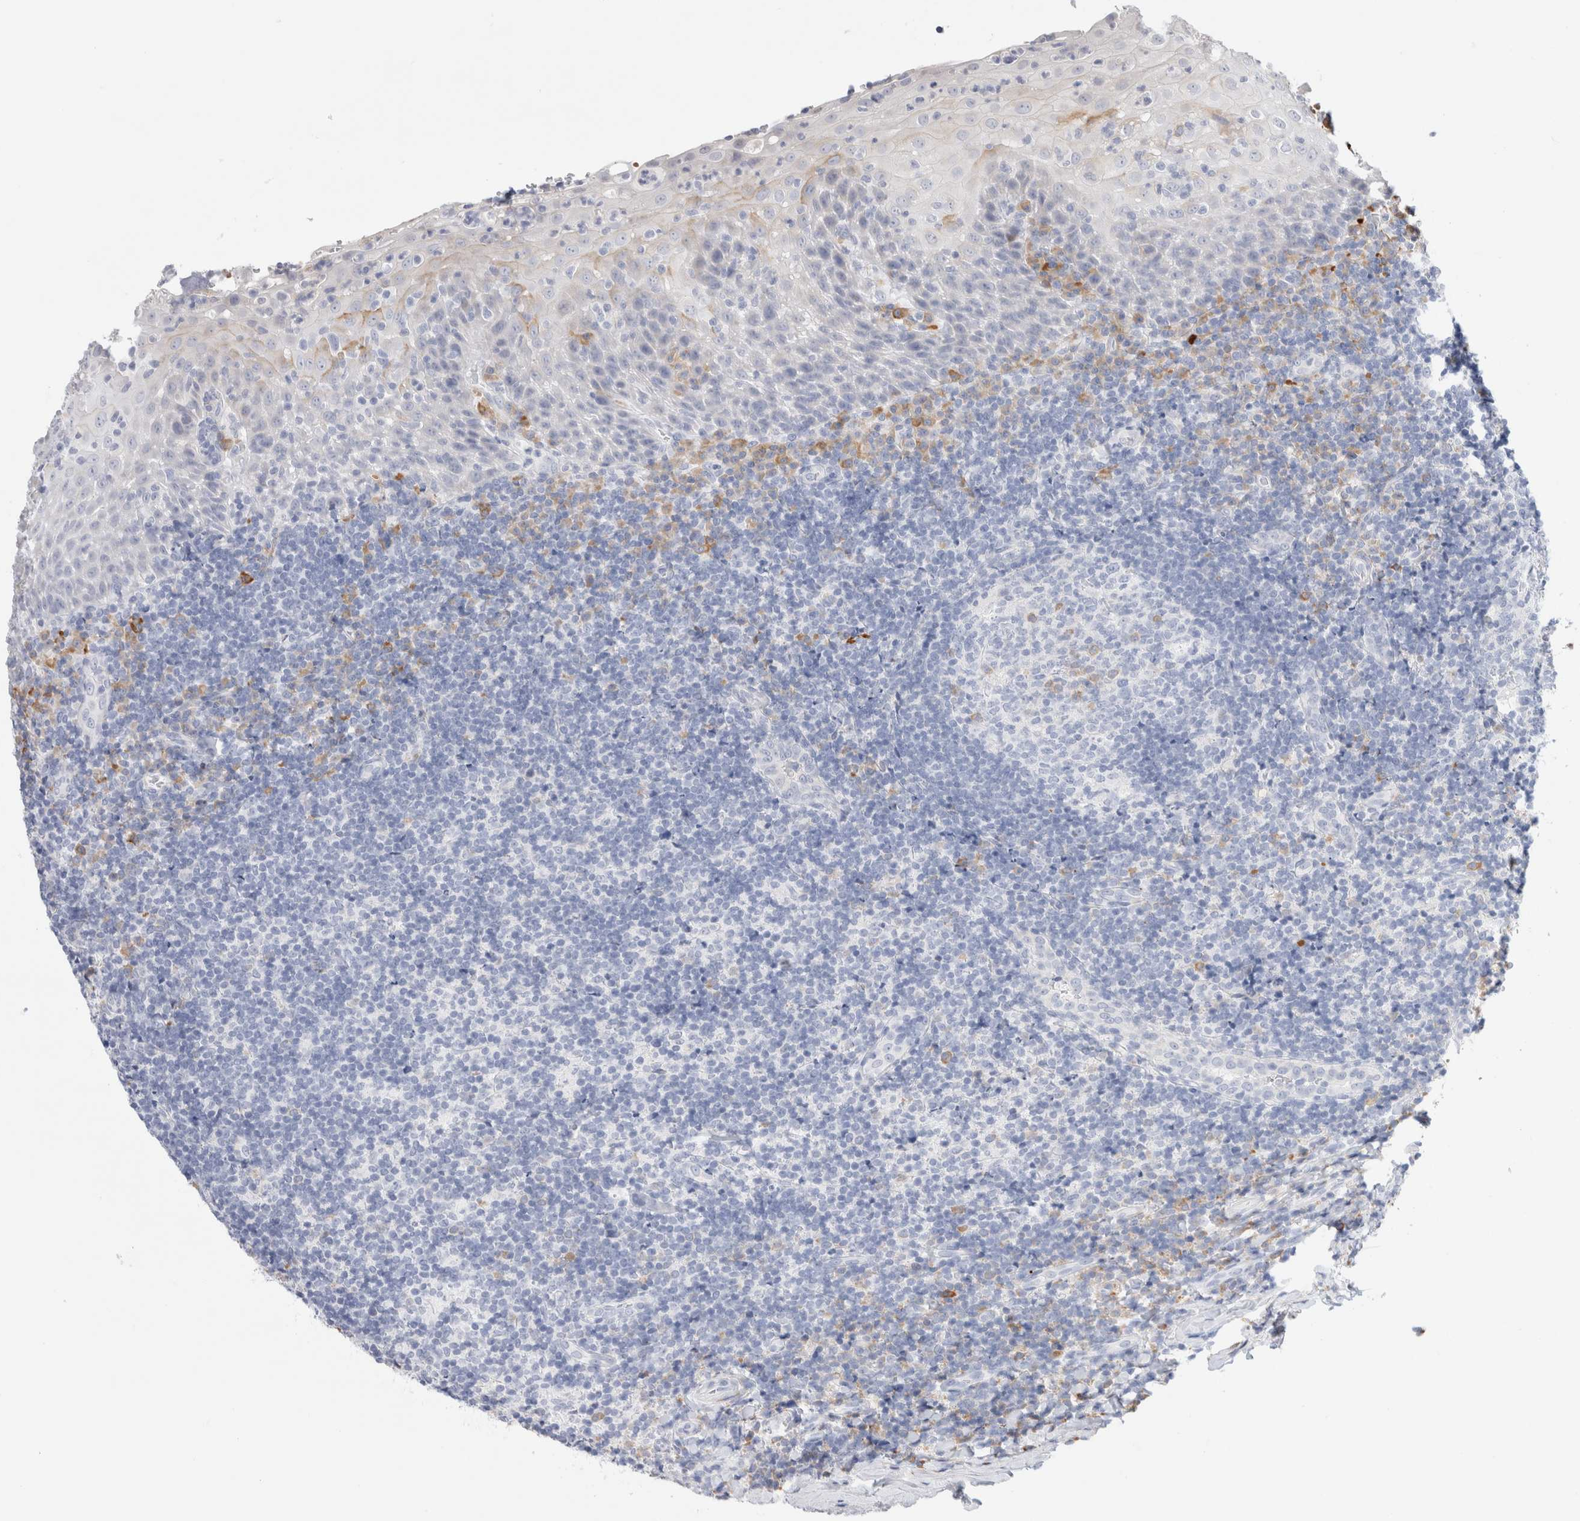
{"staining": {"intensity": "negative", "quantity": "none", "location": "none"}, "tissue": "tonsil", "cell_type": "Germinal center cells", "image_type": "normal", "snomed": [{"axis": "morphology", "description": "Normal tissue, NOS"}, {"axis": "topography", "description": "Tonsil"}], "caption": "DAB (3,3'-diaminobenzidine) immunohistochemical staining of benign human tonsil displays no significant staining in germinal center cells.", "gene": "GADD45G", "patient": {"sex": "male", "age": 37}}